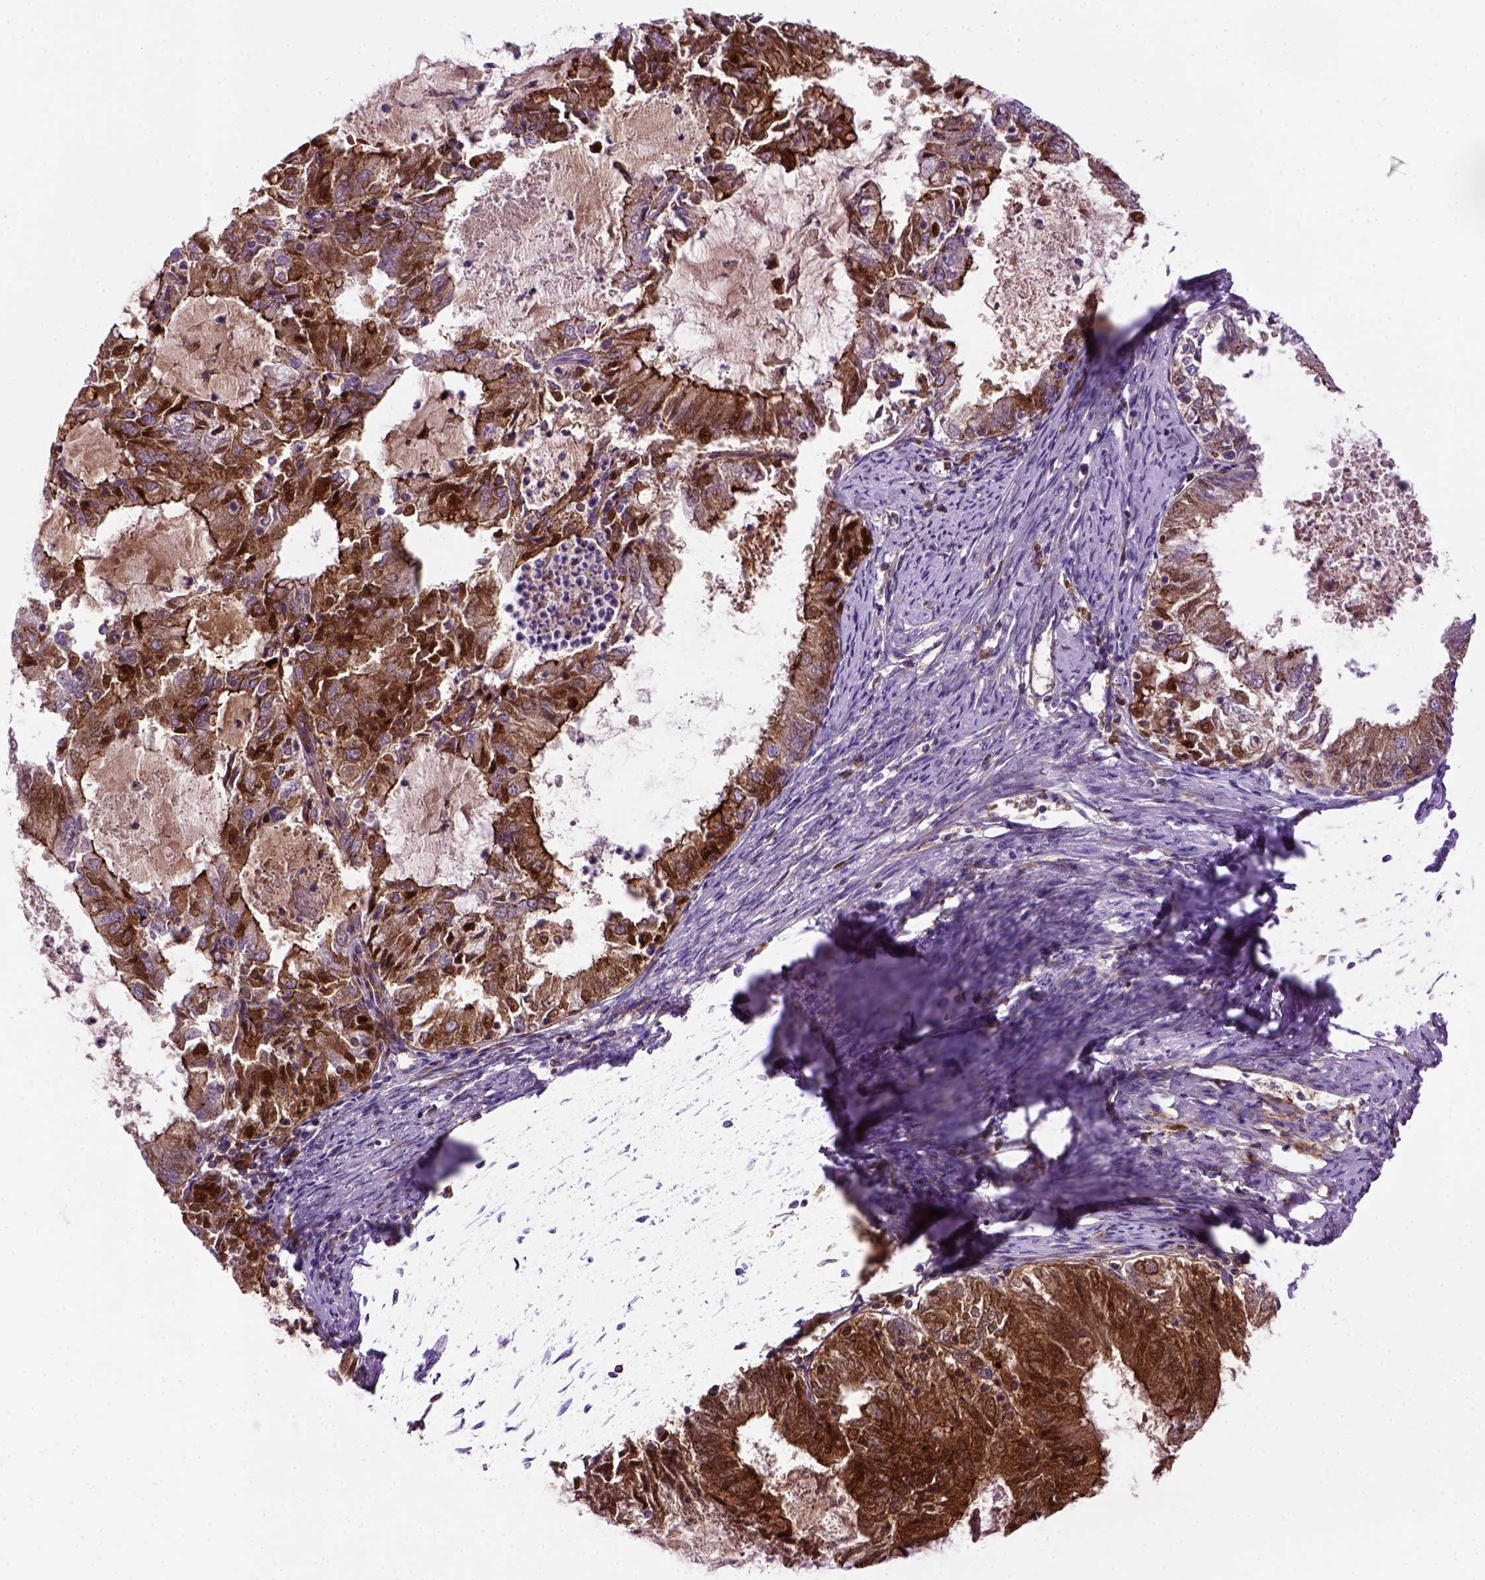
{"staining": {"intensity": "strong", "quantity": ">75%", "location": "cytoplasmic/membranous"}, "tissue": "endometrial cancer", "cell_type": "Tumor cells", "image_type": "cancer", "snomed": [{"axis": "morphology", "description": "Adenocarcinoma, NOS"}, {"axis": "topography", "description": "Endometrium"}], "caption": "This is a micrograph of immunohistochemistry (IHC) staining of adenocarcinoma (endometrial), which shows strong staining in the cytoplasmic/membranous of tumor cells.", "gene": "CDH1", "patient": {"sex": "female", "age": 57}}